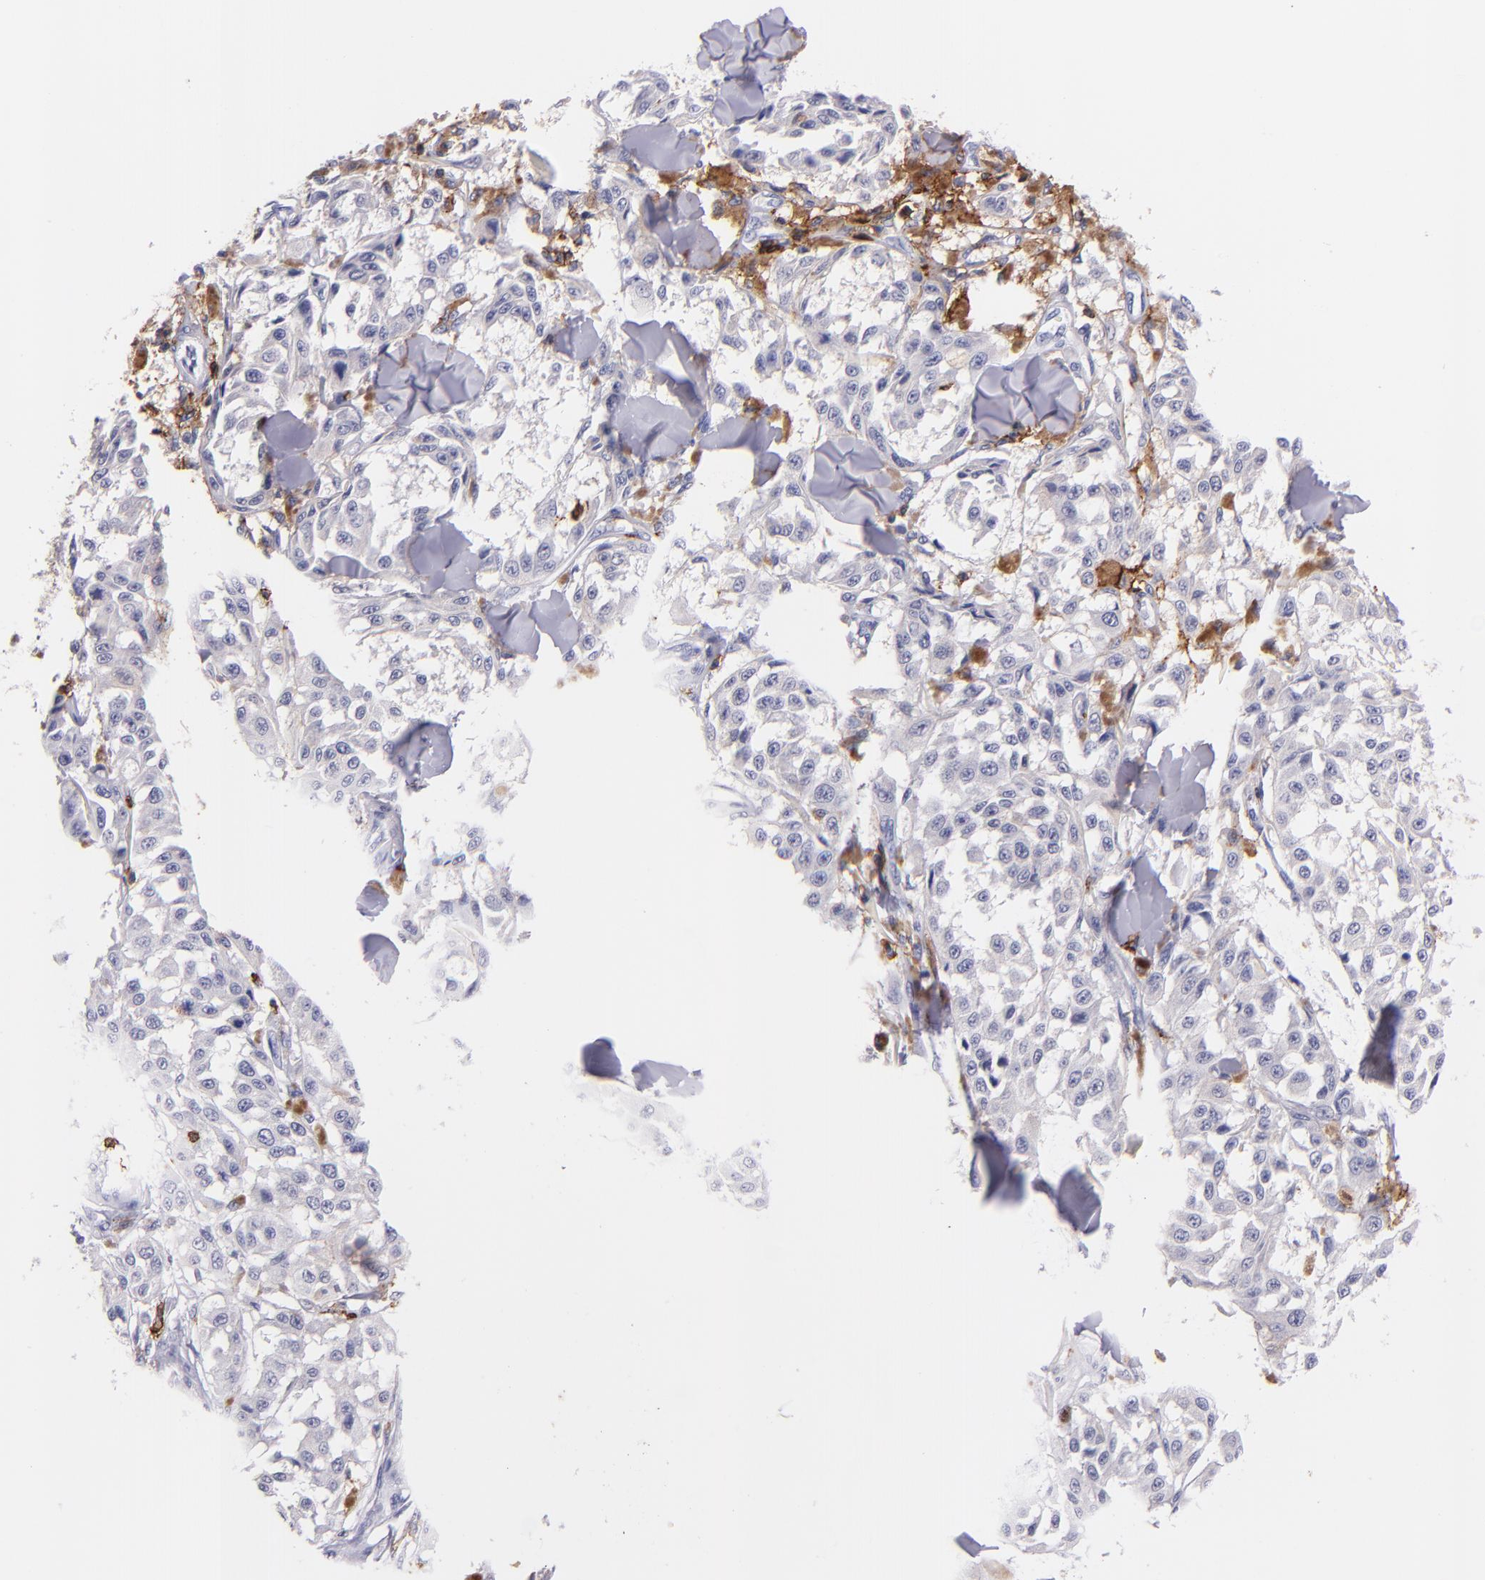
{"staining": {"intensity": "weak", "quantity": "25%-75%", "location": "cytoplasmic/membranous"}, "tissue": "melanoma", "cell_type": "Tumor cells", "image_type": "cancer", "snomed": [{"axis": "morphology", "description": "Malignant melanoma, NOS"}, {"axis": "topography", "description": "Skin"}], "caption": "Immunohistochemistry micrograph of neoplastic tissue: human malignant melanoma stained using immunohistochemistry reveals low levels of weak protein expression localized specifically in the cytoplasmic/membranous of tumor cells, appearing as a cytoplasmic/membranous brown color.", "gene": "SPN", "patient": {"sex": "female", "age": 64}}